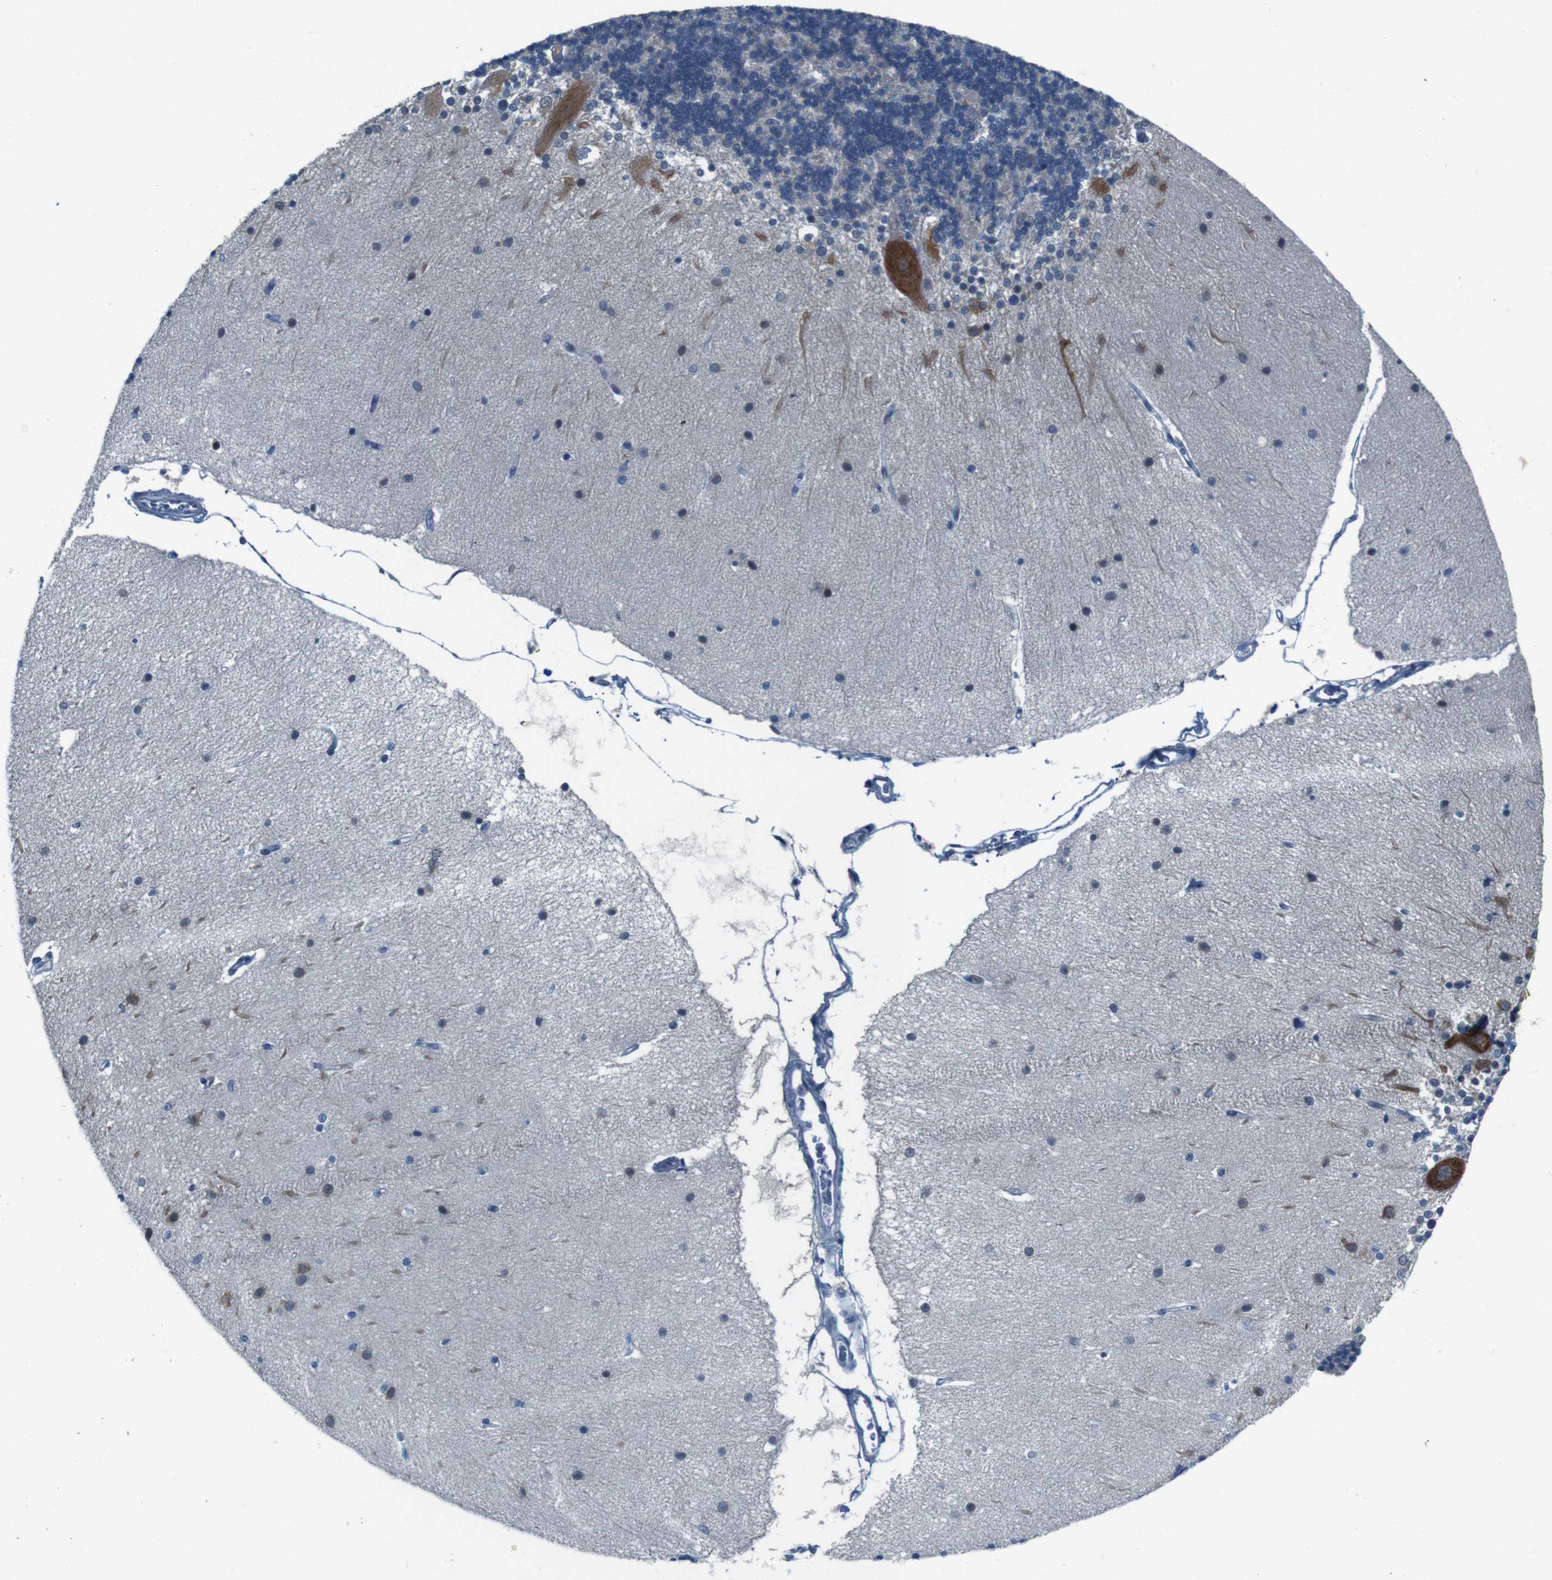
{"staining": {"intensity": "negative", "quantity": "none", "location": "none"}, "tissue": "cerebellum", "cell_type": "Cells in granular layer", "image_type": "normal", "snomed": [{"axis": "morphology", "description": "Normal tissue, NOS"}, {"axis": "topography", "description": "Cerebellum"}], "caption": "The image exhibits no staining of cells in granular layer in benign cerebellum.", "gene": "CDHR2", "patient": {"sex": "female", "age": 54}}